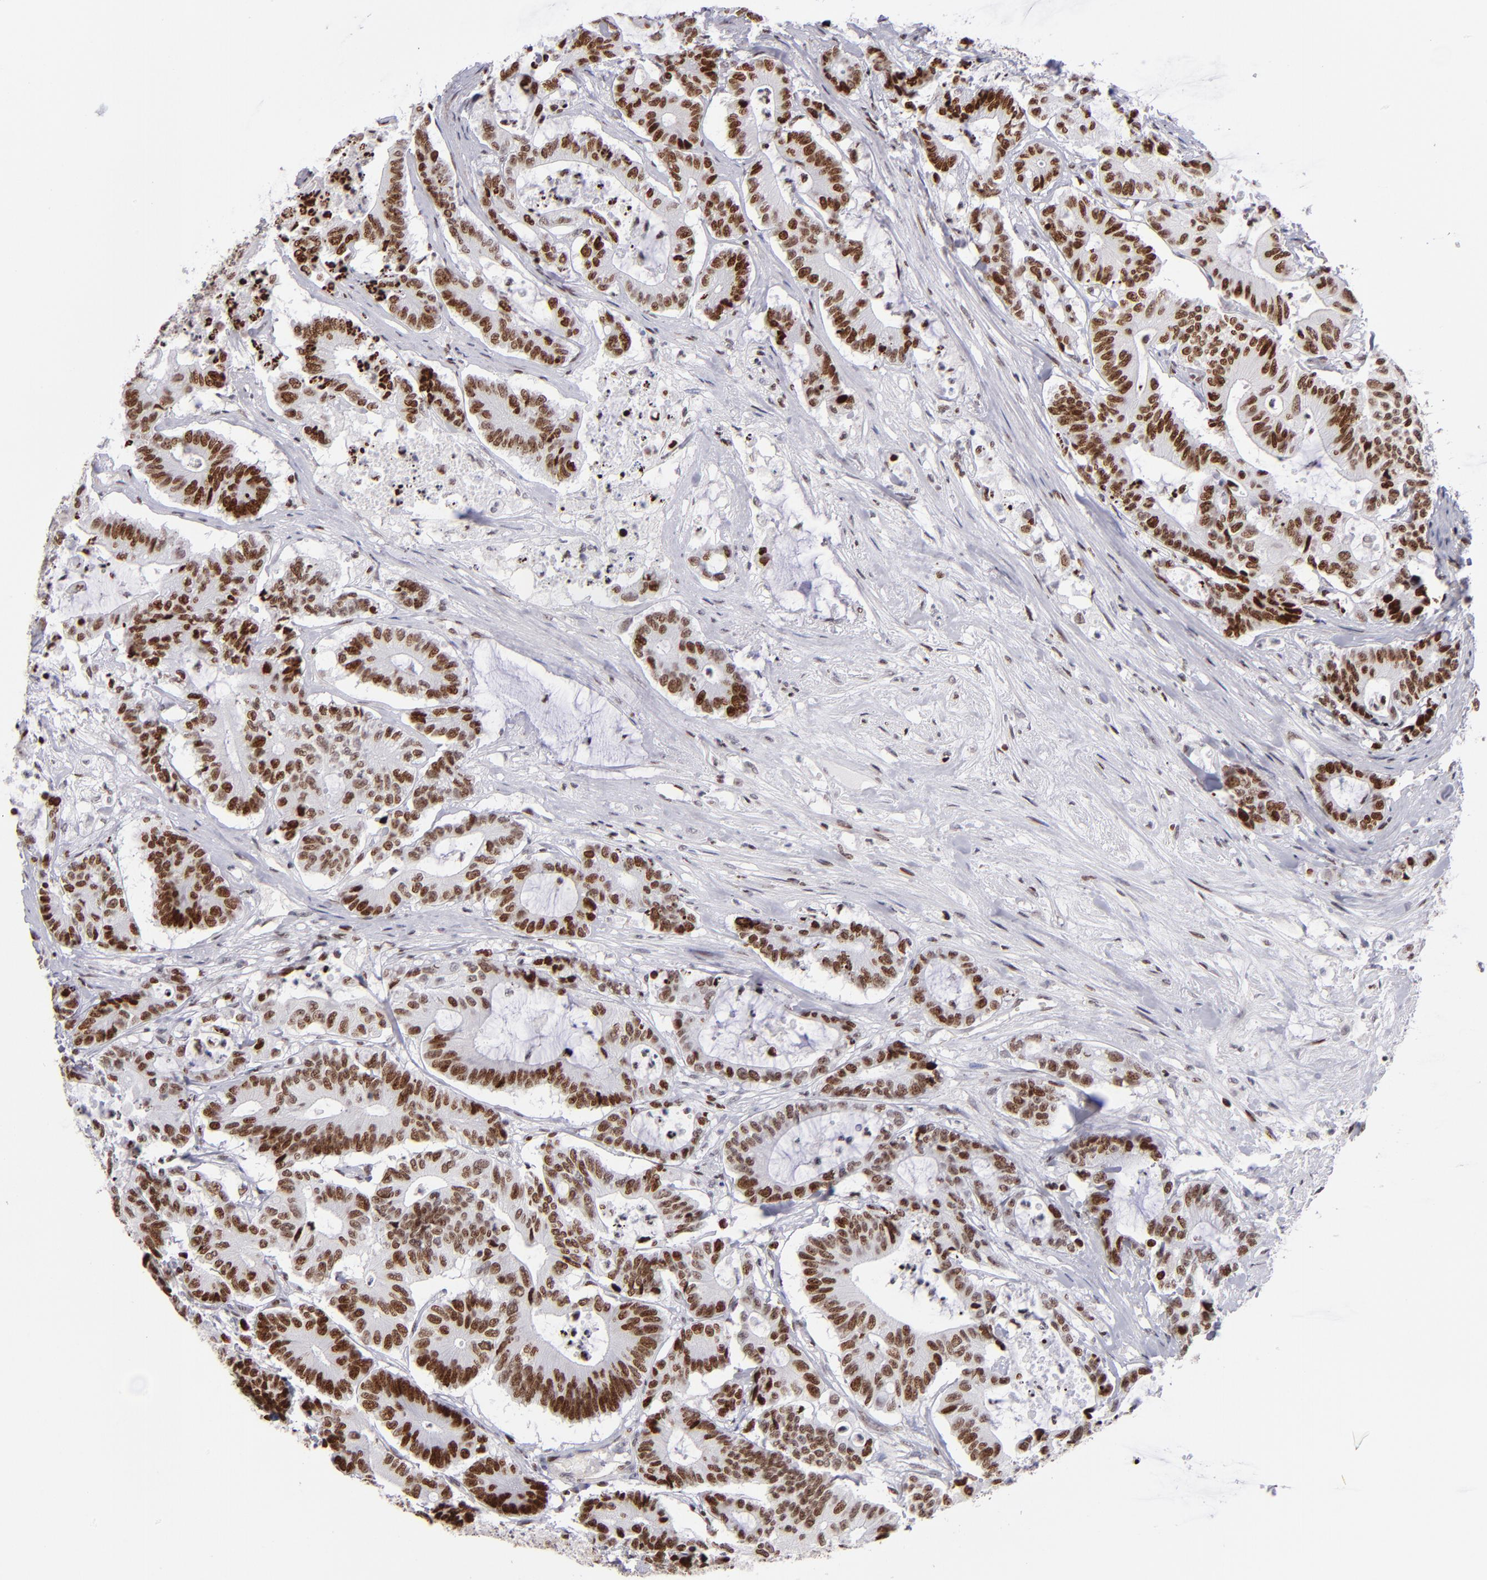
{"staining": {"intensity": "strong", "quantity": ">75%", "location": "nuclear"}, "tissue": "colorectal cancer", "cell_type": "Tumor cells", "image_type": "cancer", "snomed": [{"axis": "morphology", "description": "Adenocarcinoma, NOS"}, {"axis": "topography", "description": "Colon"}], "caption": "A micrograph of human adenocarcinoma (colorectal) stained for a protein reveals strong nuclear brown staining in tumor cells. The staining was performed using DAB to visualize the protein expression in brown, while the nuclei were stained in blue with hematoxylin (Magnification: 20x).", "gene": "POLA1", "patient": {"sex": "female", "age": 84}}